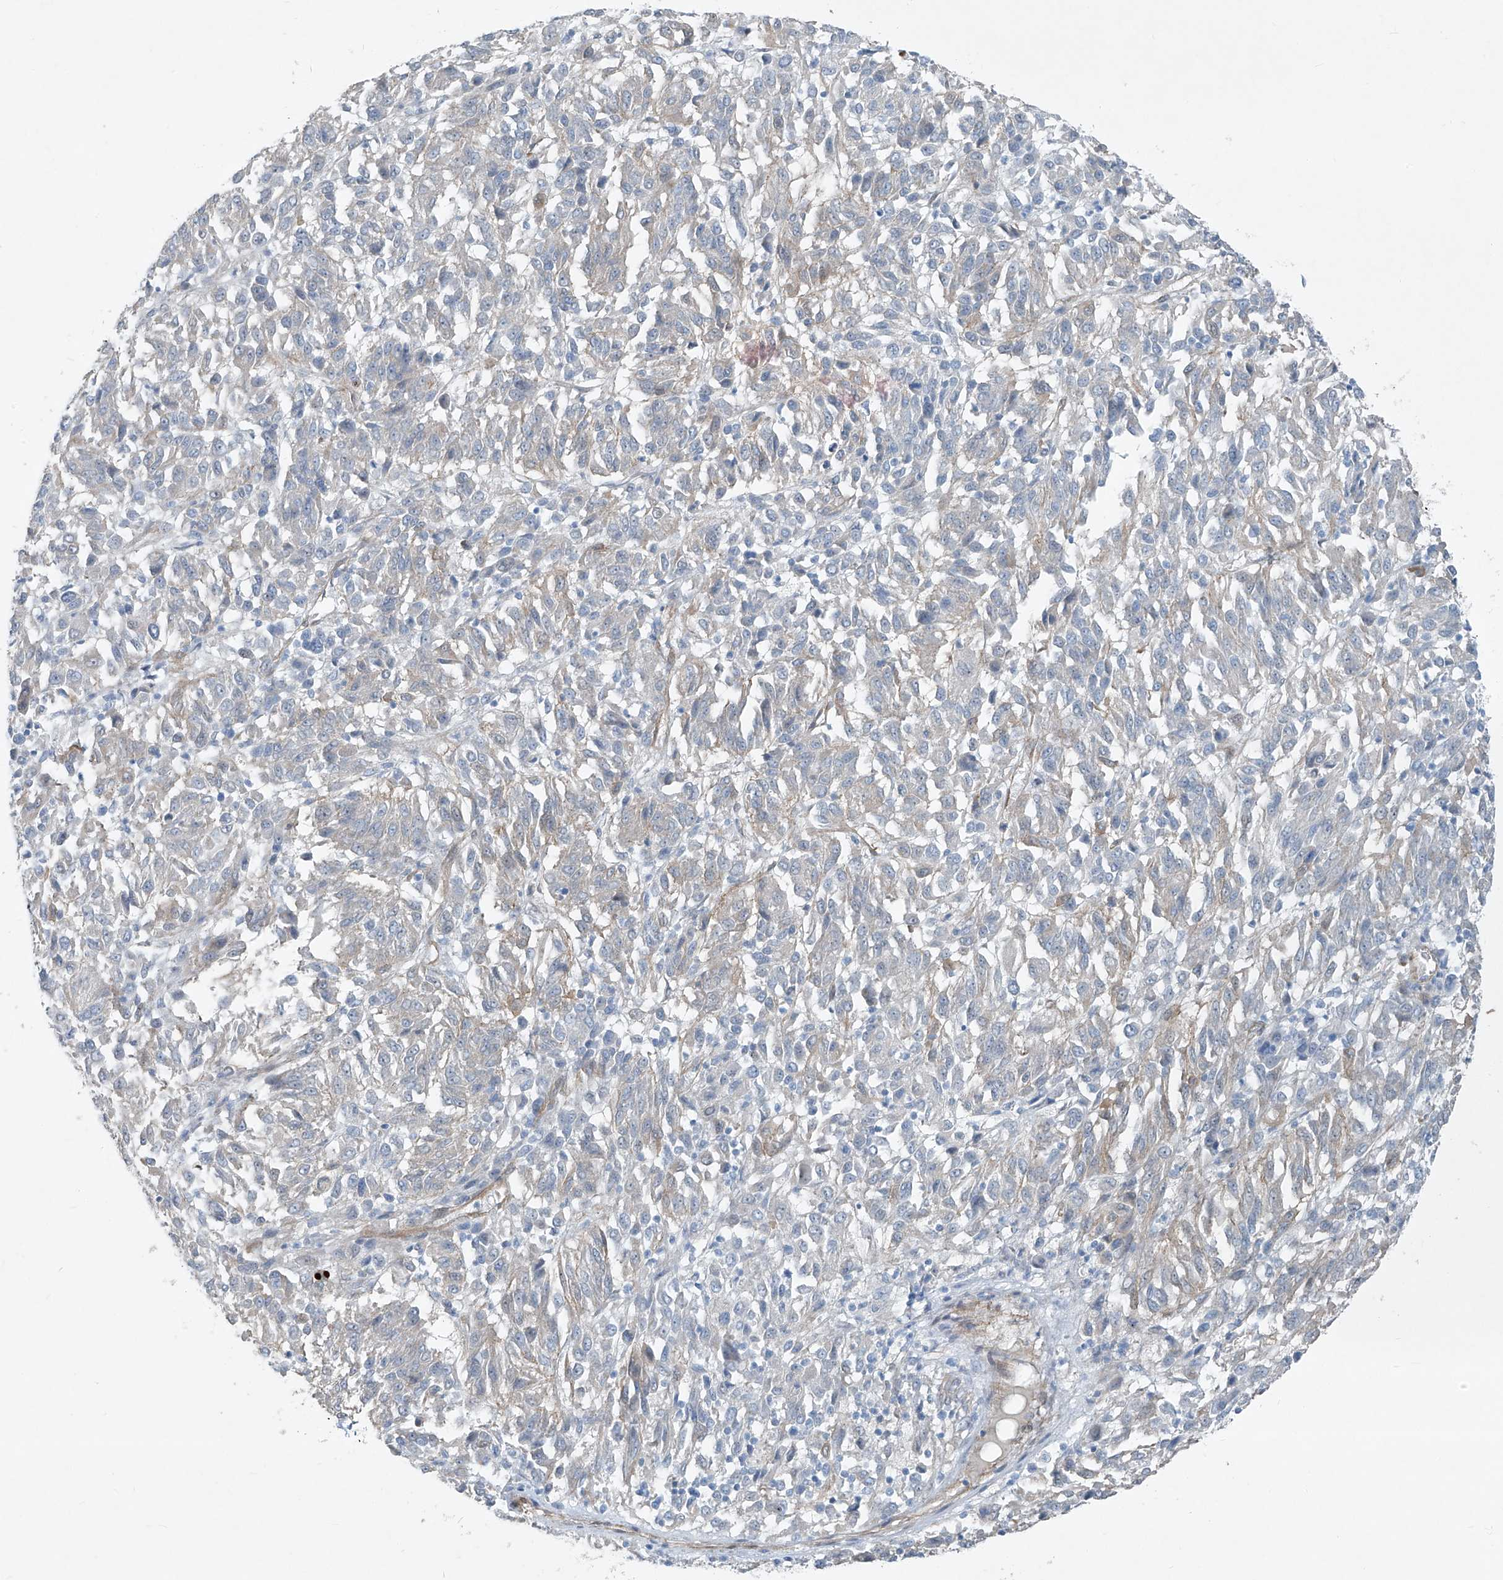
{"staining": {"intensity": "negative", "quantity": "none", "location": "none"}, "tissue": "melanoma", "cell_type": "Tumor cells", "image_type": "cancer", "snomed": [{"axis": "morphology", "description": "Malignant melanoma, NOS"}, {"axis": "topography", "description": "Skin"}], "caption": "Tumor cells are negative for brown protein staining in melanoma. (DAB (3,3'-diaminobenzidine) immunohistochemistry visualized using brightfield microscopy, high magnification).", "gene": "TNS2", "patient": {"sex": "female", "age": 82}}